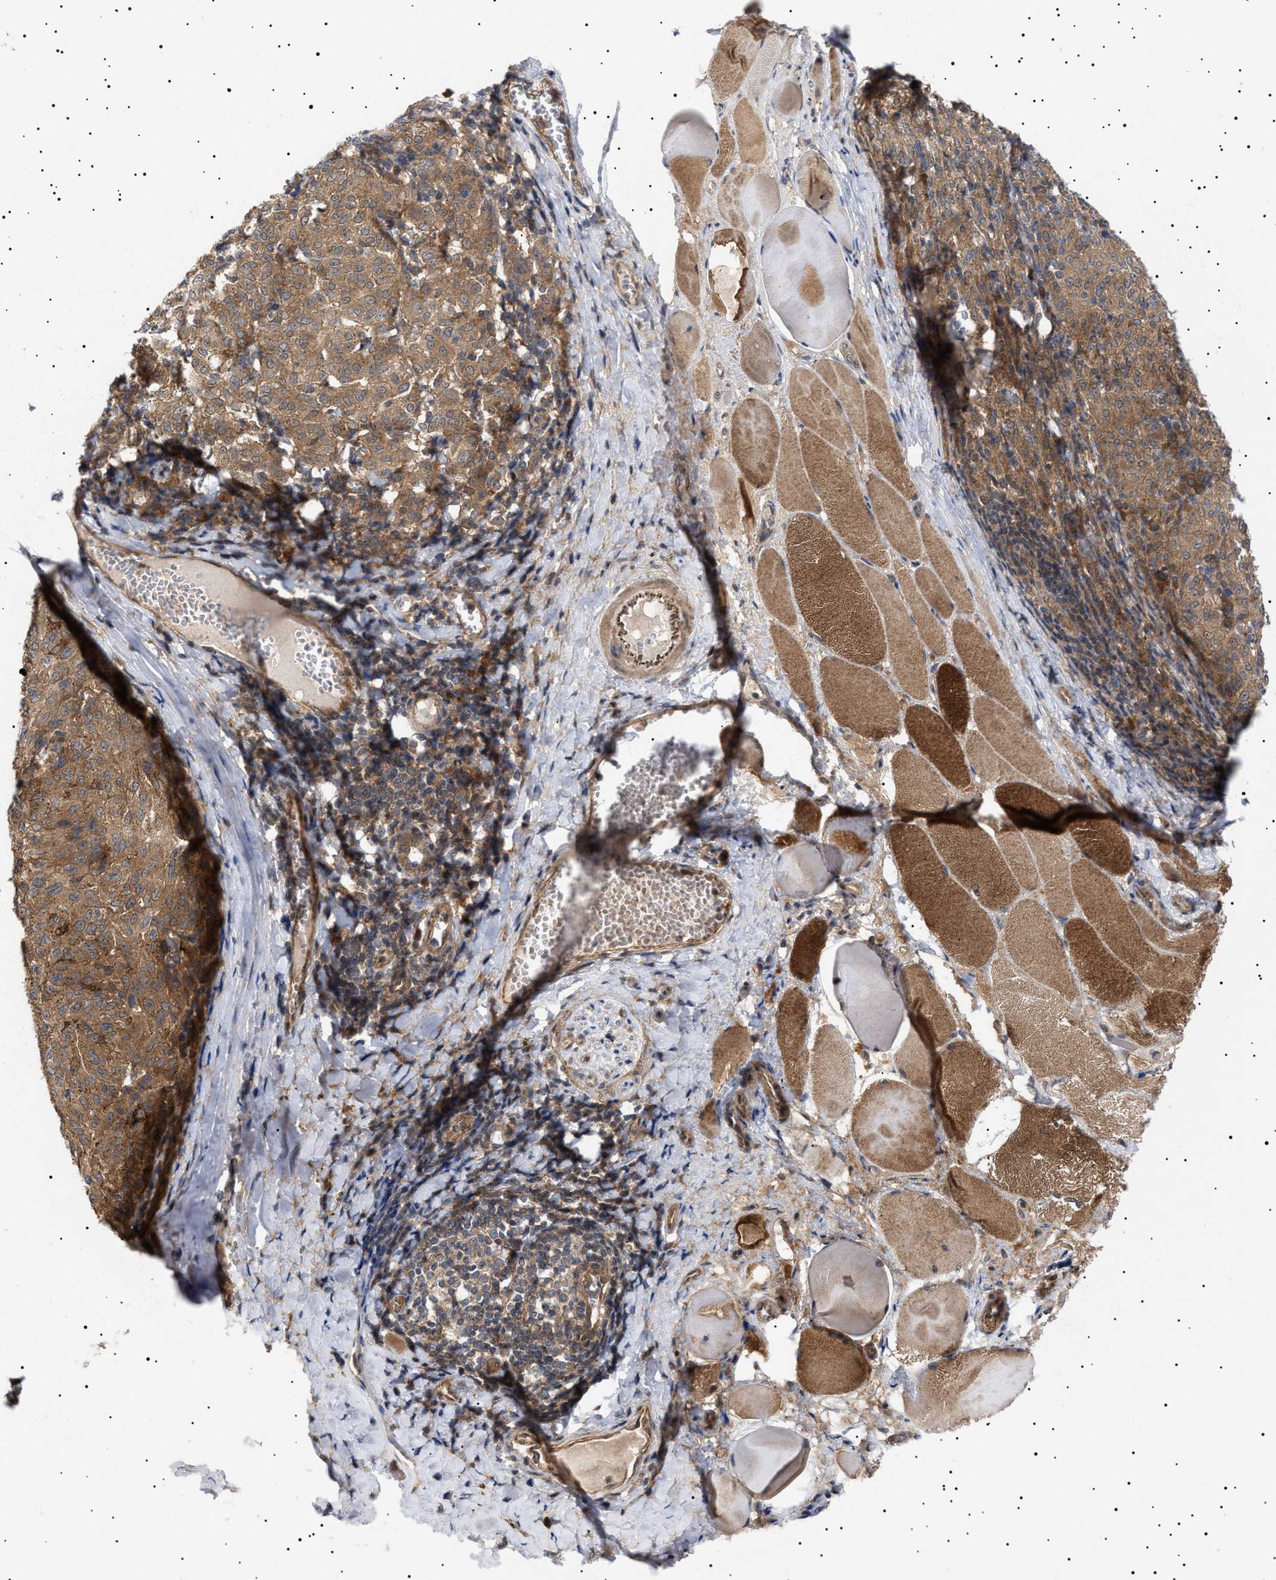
{"staining": {"intensity": "moderate", "quantity": ">75%", "location": "cytoplasmic/membranous"}, "tissue": "melanoma", "cell_type": "Tumor cells", "image_type": "cancer", "snomed": [{"axis": "morphology", "description": "Malignant melanoma, NOS"}, {"axis": "topography", "description": "Skin"}], "caption": "A micrograph of human melanoma stained for a protein exhibits moderate cytoplasmic/membranous brown staining in tumor cells.", "gene": "NPLOC4", "patient": {"sex": "female", "age": 72}}